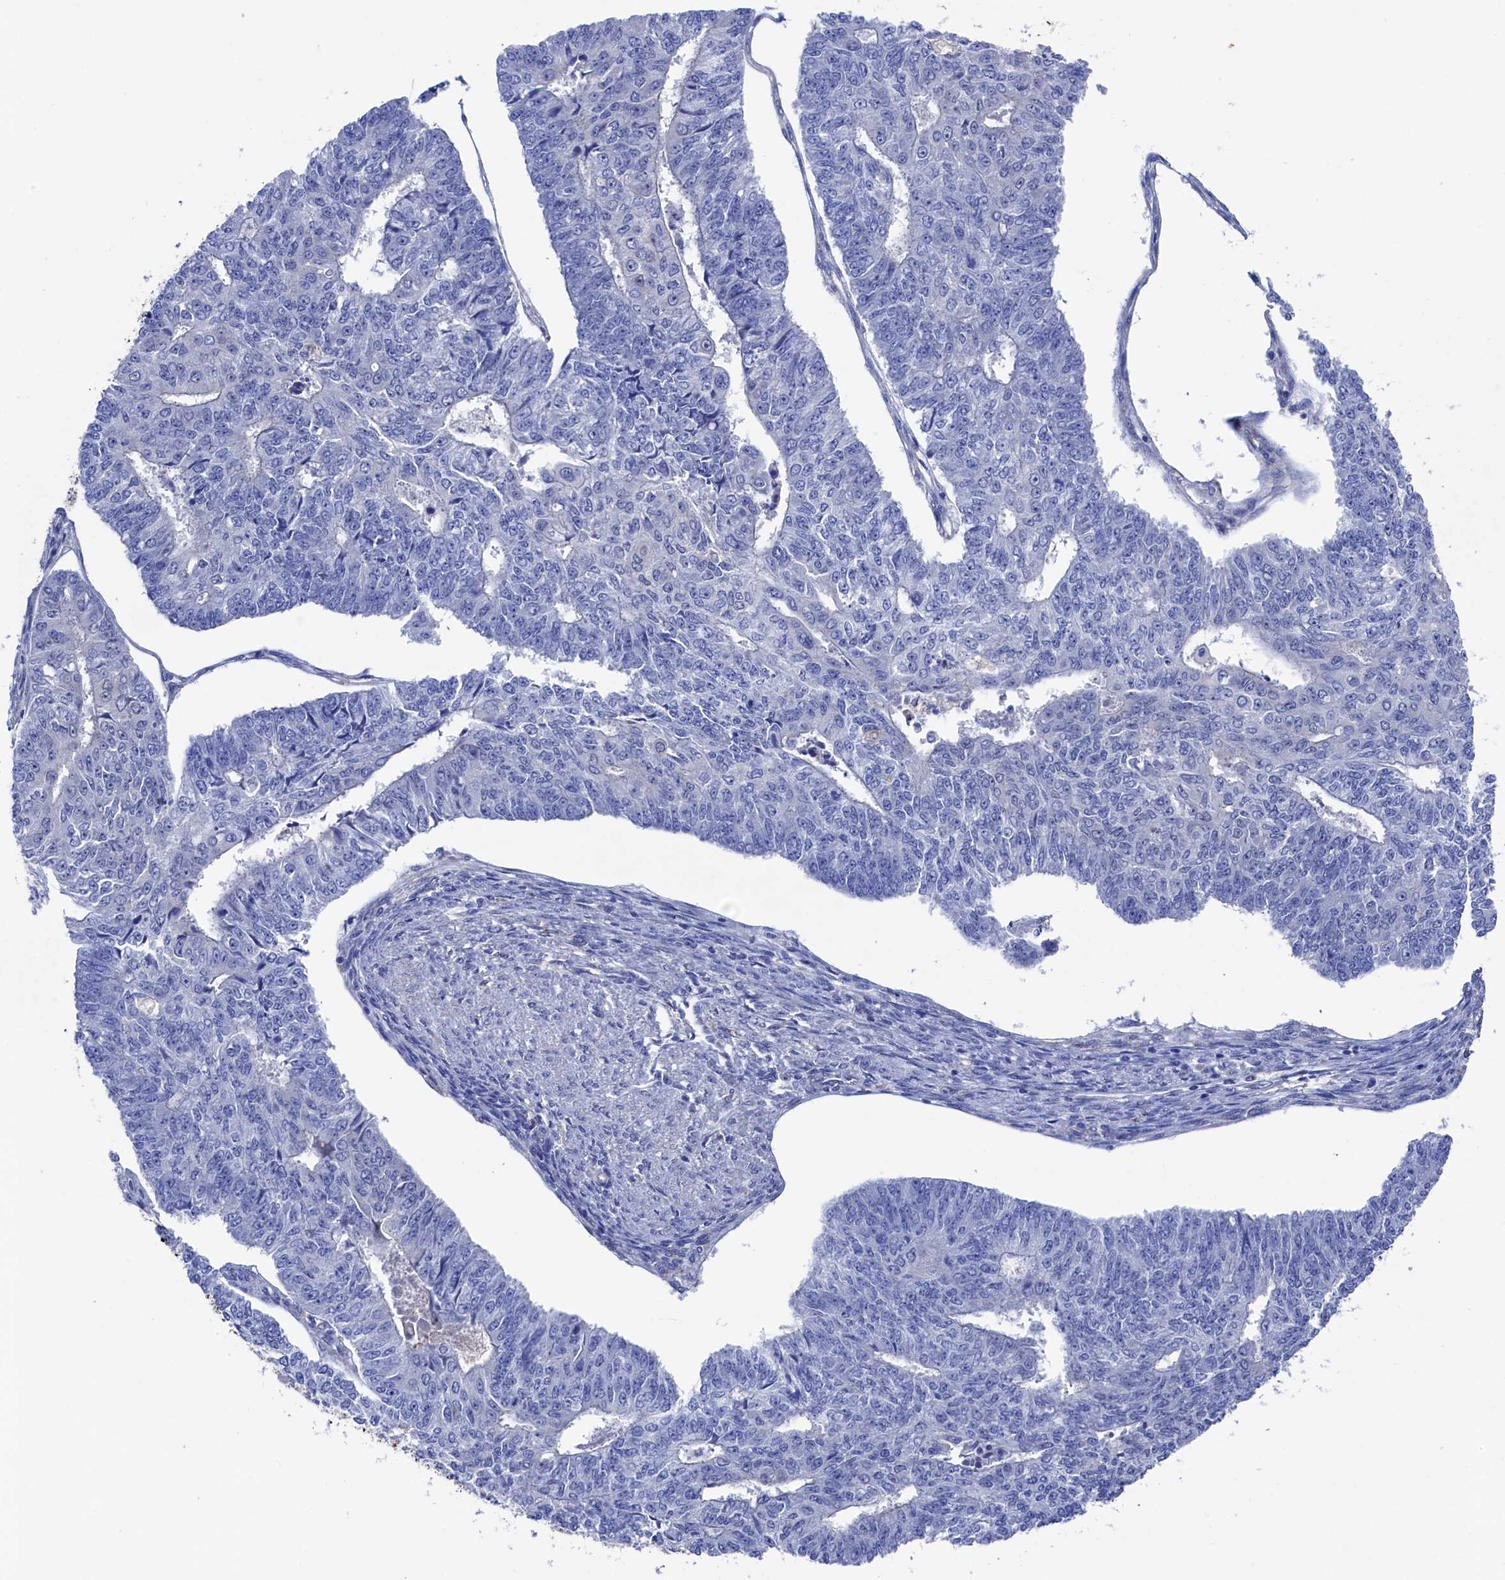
{"staining": {"intensity": "negative", "quantity": "none", "location": "none"}, "tissue": "endometrial cancer", "cell_type": "Tumor cells", "image_type": "cancer", "snomed": [{"axis": "morphology", "description": "Adenocarcinoma, NOS"}, {"axis": "topography", "description": "Endometrium"}], "caption": "A histopathology image of endometrial cancer stained for a protein reveals no brown staining in tumor cells.", "gene": "RNH1", "patient": {"sex": "female", "age": 32}}